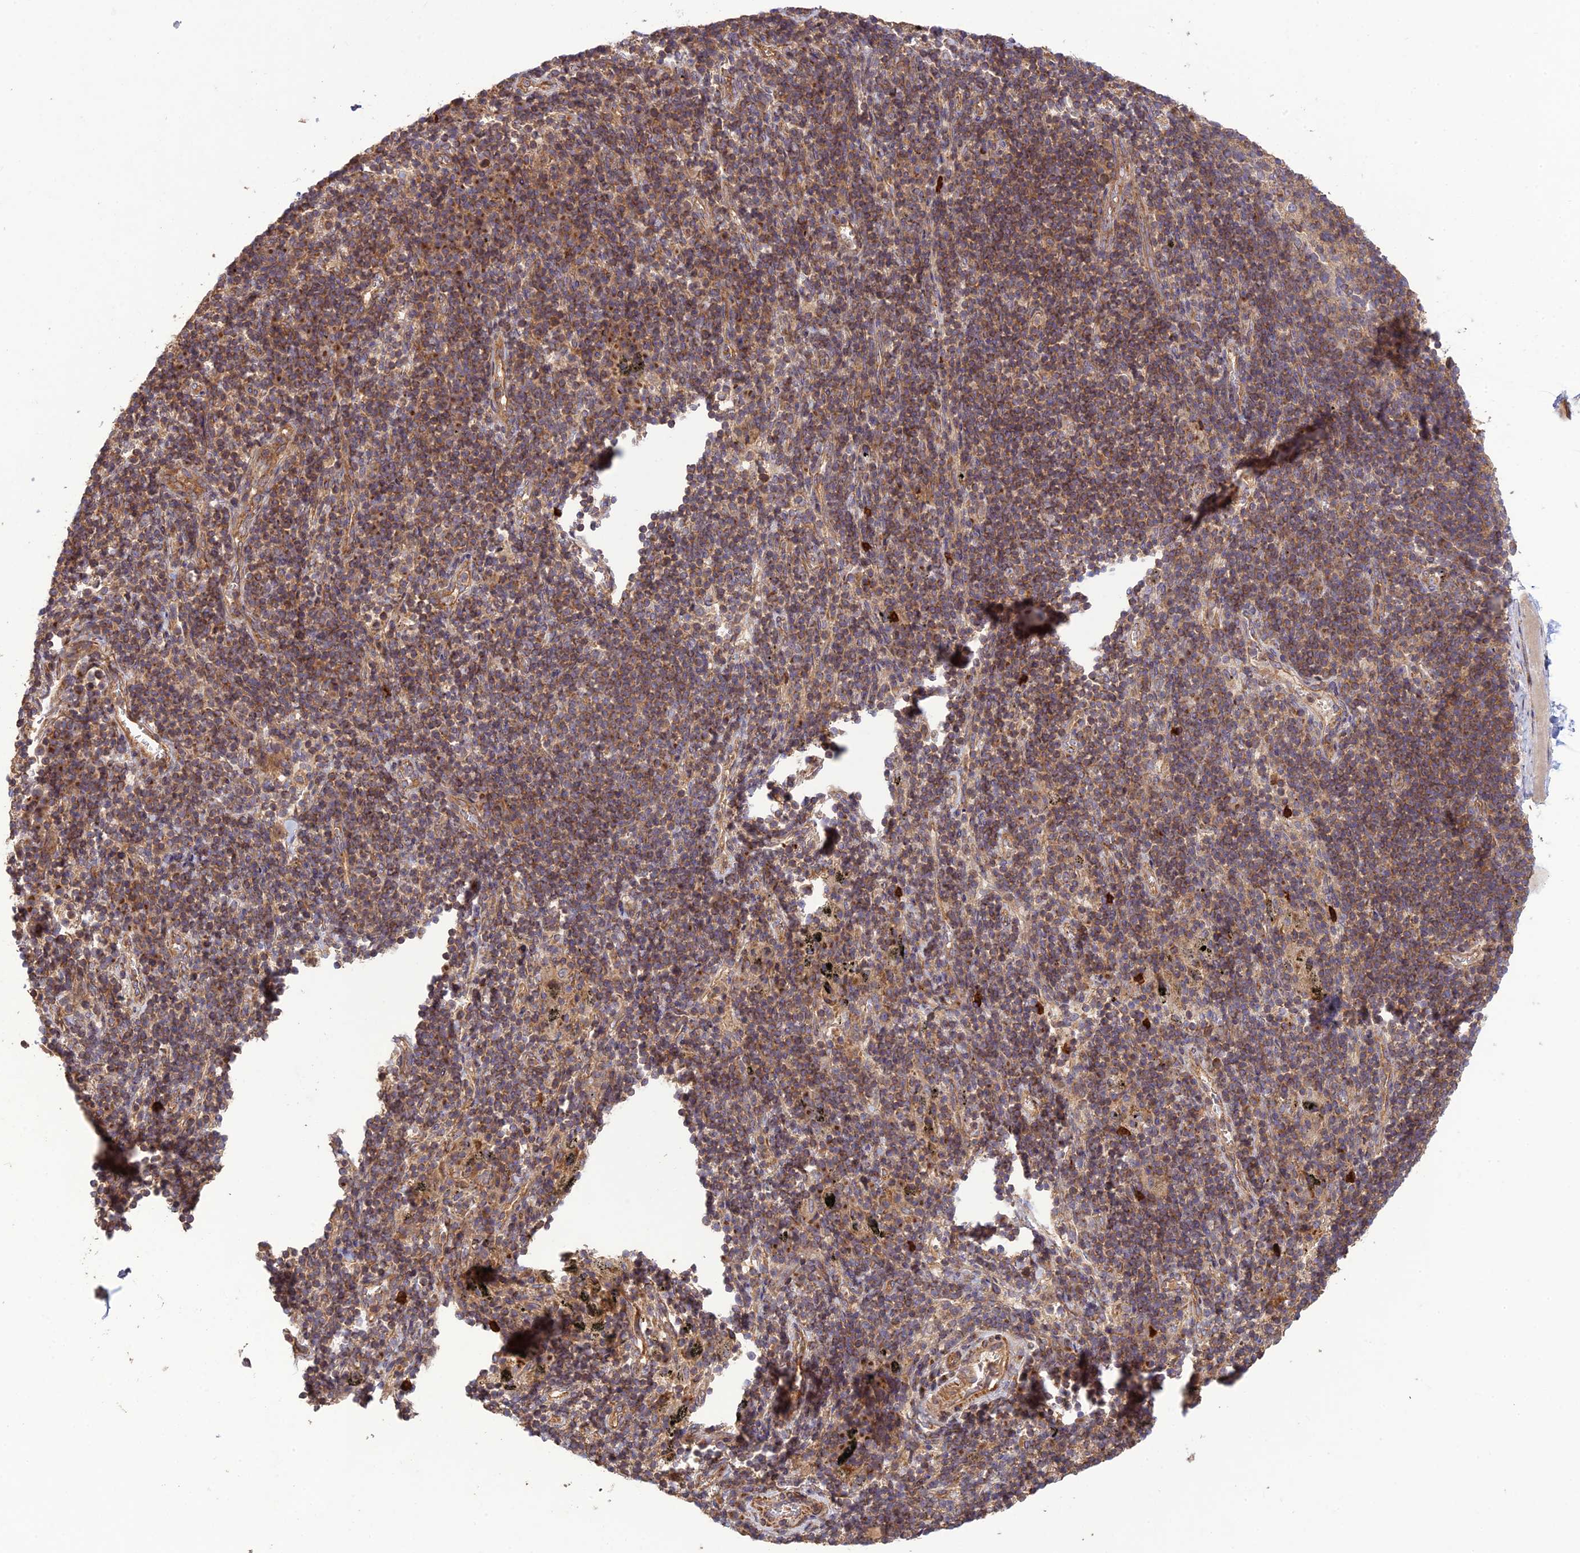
{"staining": {"intensity": "weak", "quantity": "25%-75%", "location": "cytoplasmic/membranous"}, "tissue": "adipose tissue", "cell_type": "Adipocytes", "image_type": "normal", "snomed": [{"axis": "morphology", "description": "Normal tissue, NOS"}, {"axis": "topography", "description": "Lymph node"}, {"axis": "topography", "description": "Cartilage tissue"}, {"axis": "topography", "description": "Bronchus"}], "caption": "DAB (3,3'-diaminobenzidine) immunohistochemical staining of unremarkable adipose tissue exhibits weak cytoplasmic/membranous protein expression in about 25%-75% of adipocytes. Immunohistochemistry stains the protein in brown and the nuclei are stained blue.", "gene": "TMEM131L", "patient": {"sex": "male", "age": 63}}